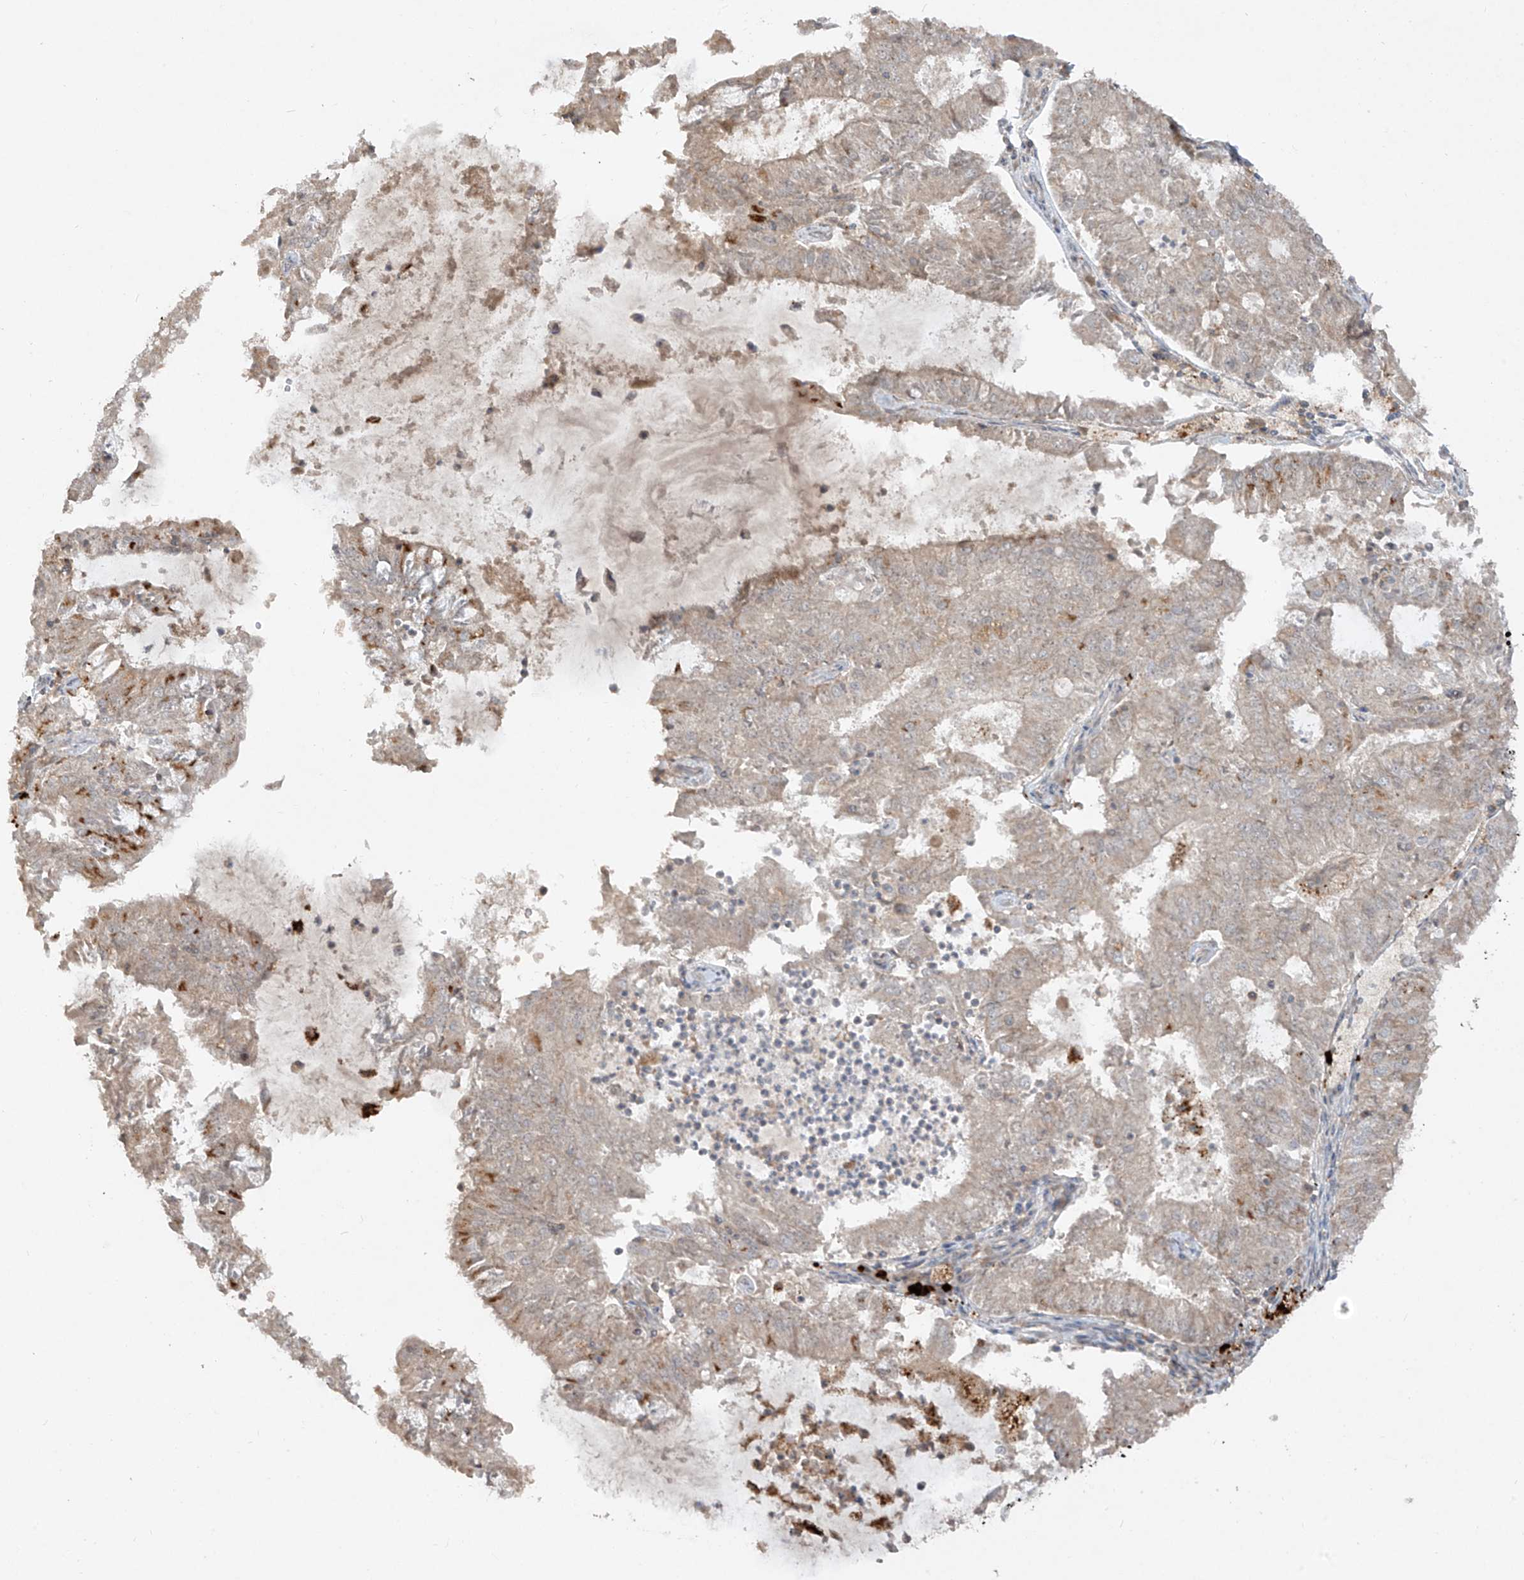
{"staining": {"intensity": "moderate", "quantity": "<25%", "location": "cytoplasmic/membranous"}, "tissue": "endometrial cancer", "cell_type": "Tumor cells", "image_type": "cancer", "snomed": [{"axis": "morphology", "description": "Adenocarcinoma, NOS"}, {"axis": "topography", "description": "Endometrium"}], "caption": "About <25% of tumor cells in endometrial cancer display moderate cytoplasmic/membranous protein staining as visualized by brown immunohistochemical staining.", "gene": "LDAH", "patient": {"sex": "female", "age": 57}}